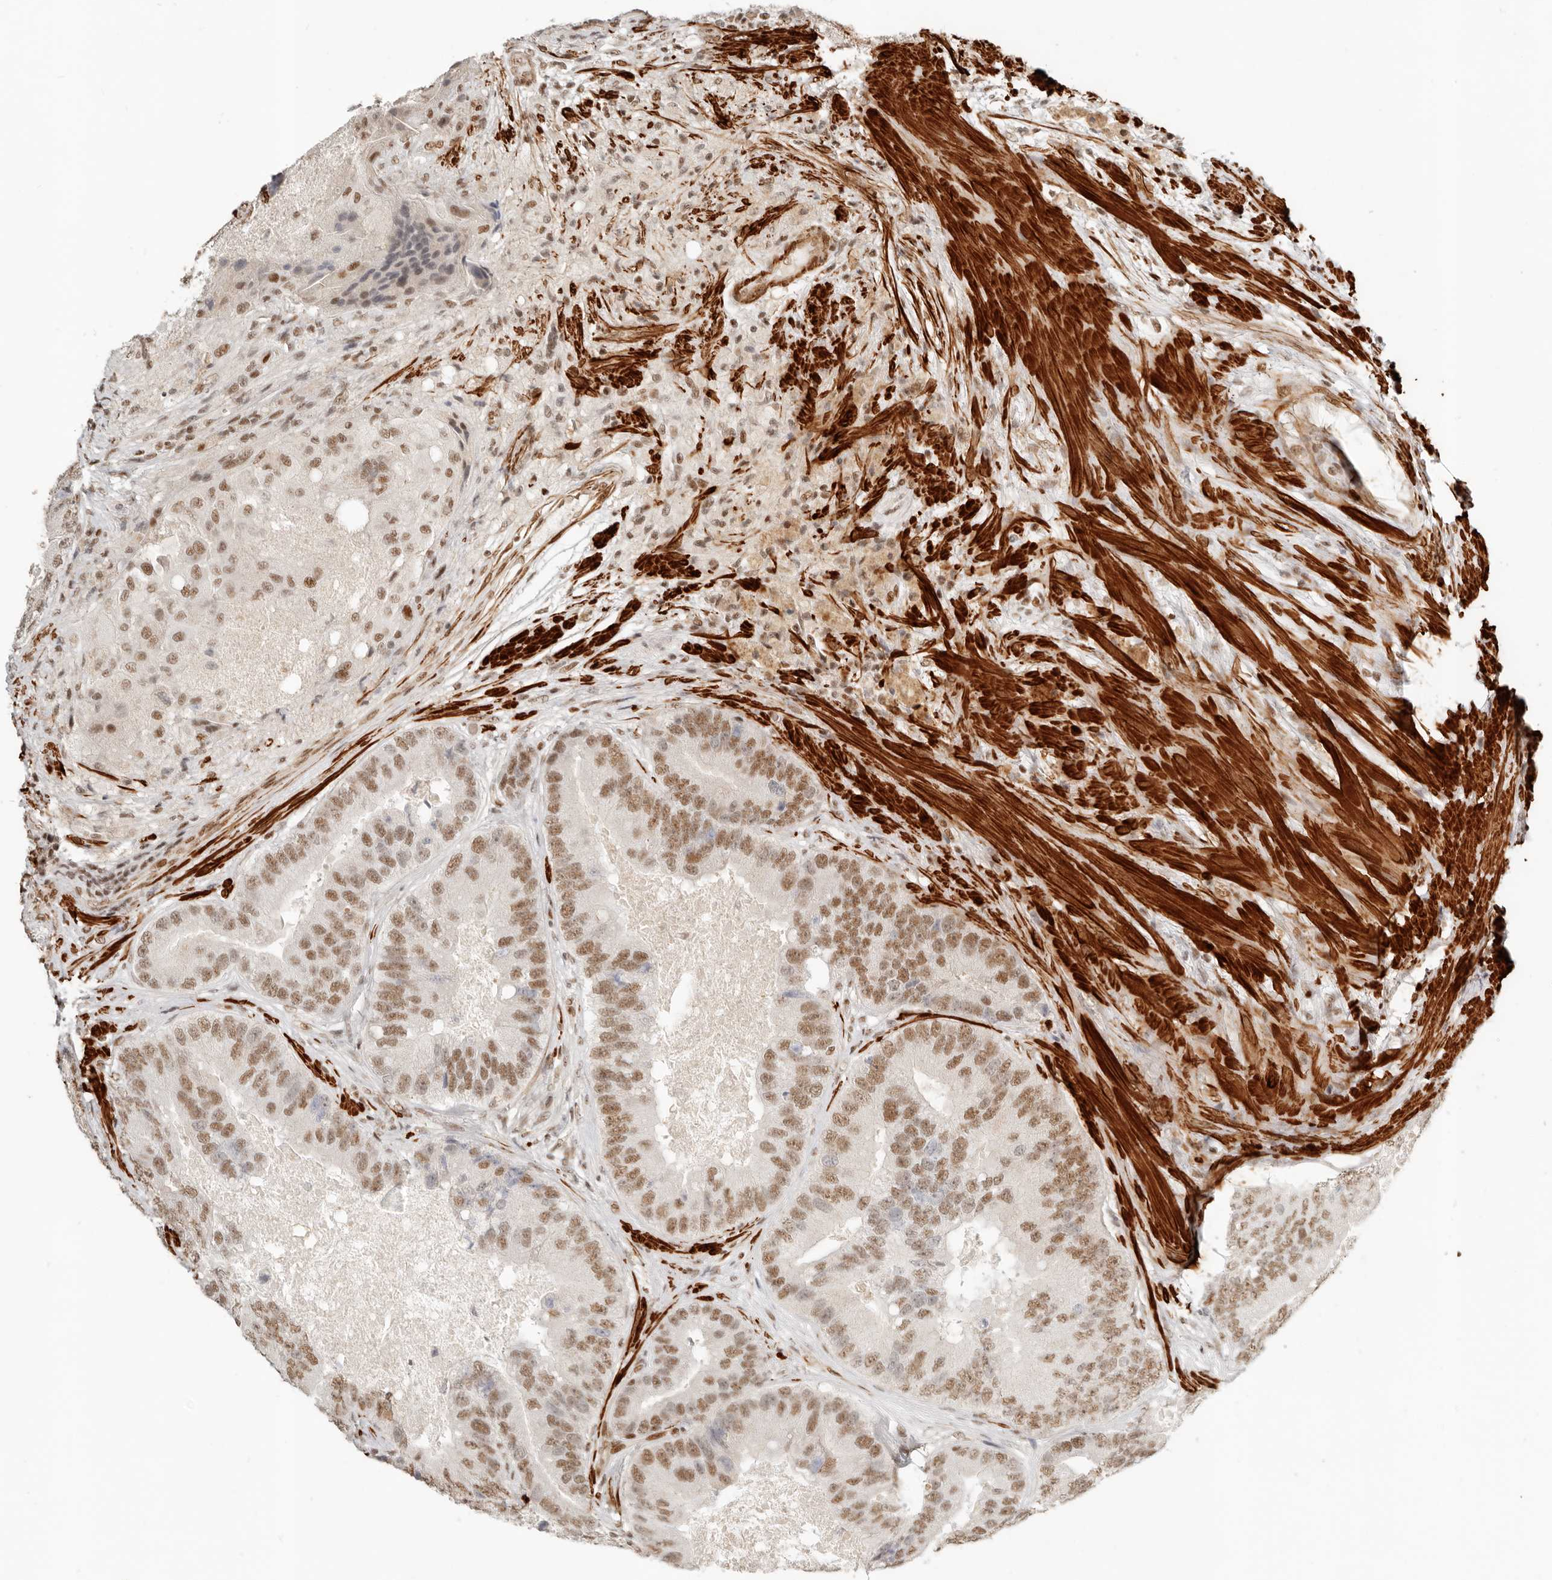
{"staining": {"intensity": "moderate", "quantity": ">75%", "location": "nuclear"}, "tissue": "prostate cancer", "cell_type": "Tumor cells", "image_type": "cancer", "snomed": [{"axis": "morphology", "description": "Adenocarcinoma, High grade"}, {"axis": "topography", "description": "Prostate"}], "caption": "Moderate nuclear expression is identified in approximately >75% of tumor cells in prostate adenocarcinoma (high-grade). The protein is stained brown, and the nuclei are stained in blue (DAB IHC with brightfield microscopy, high magnification).", "gene": "GABPA", "patient": {"sex": "male", "age": 70}}